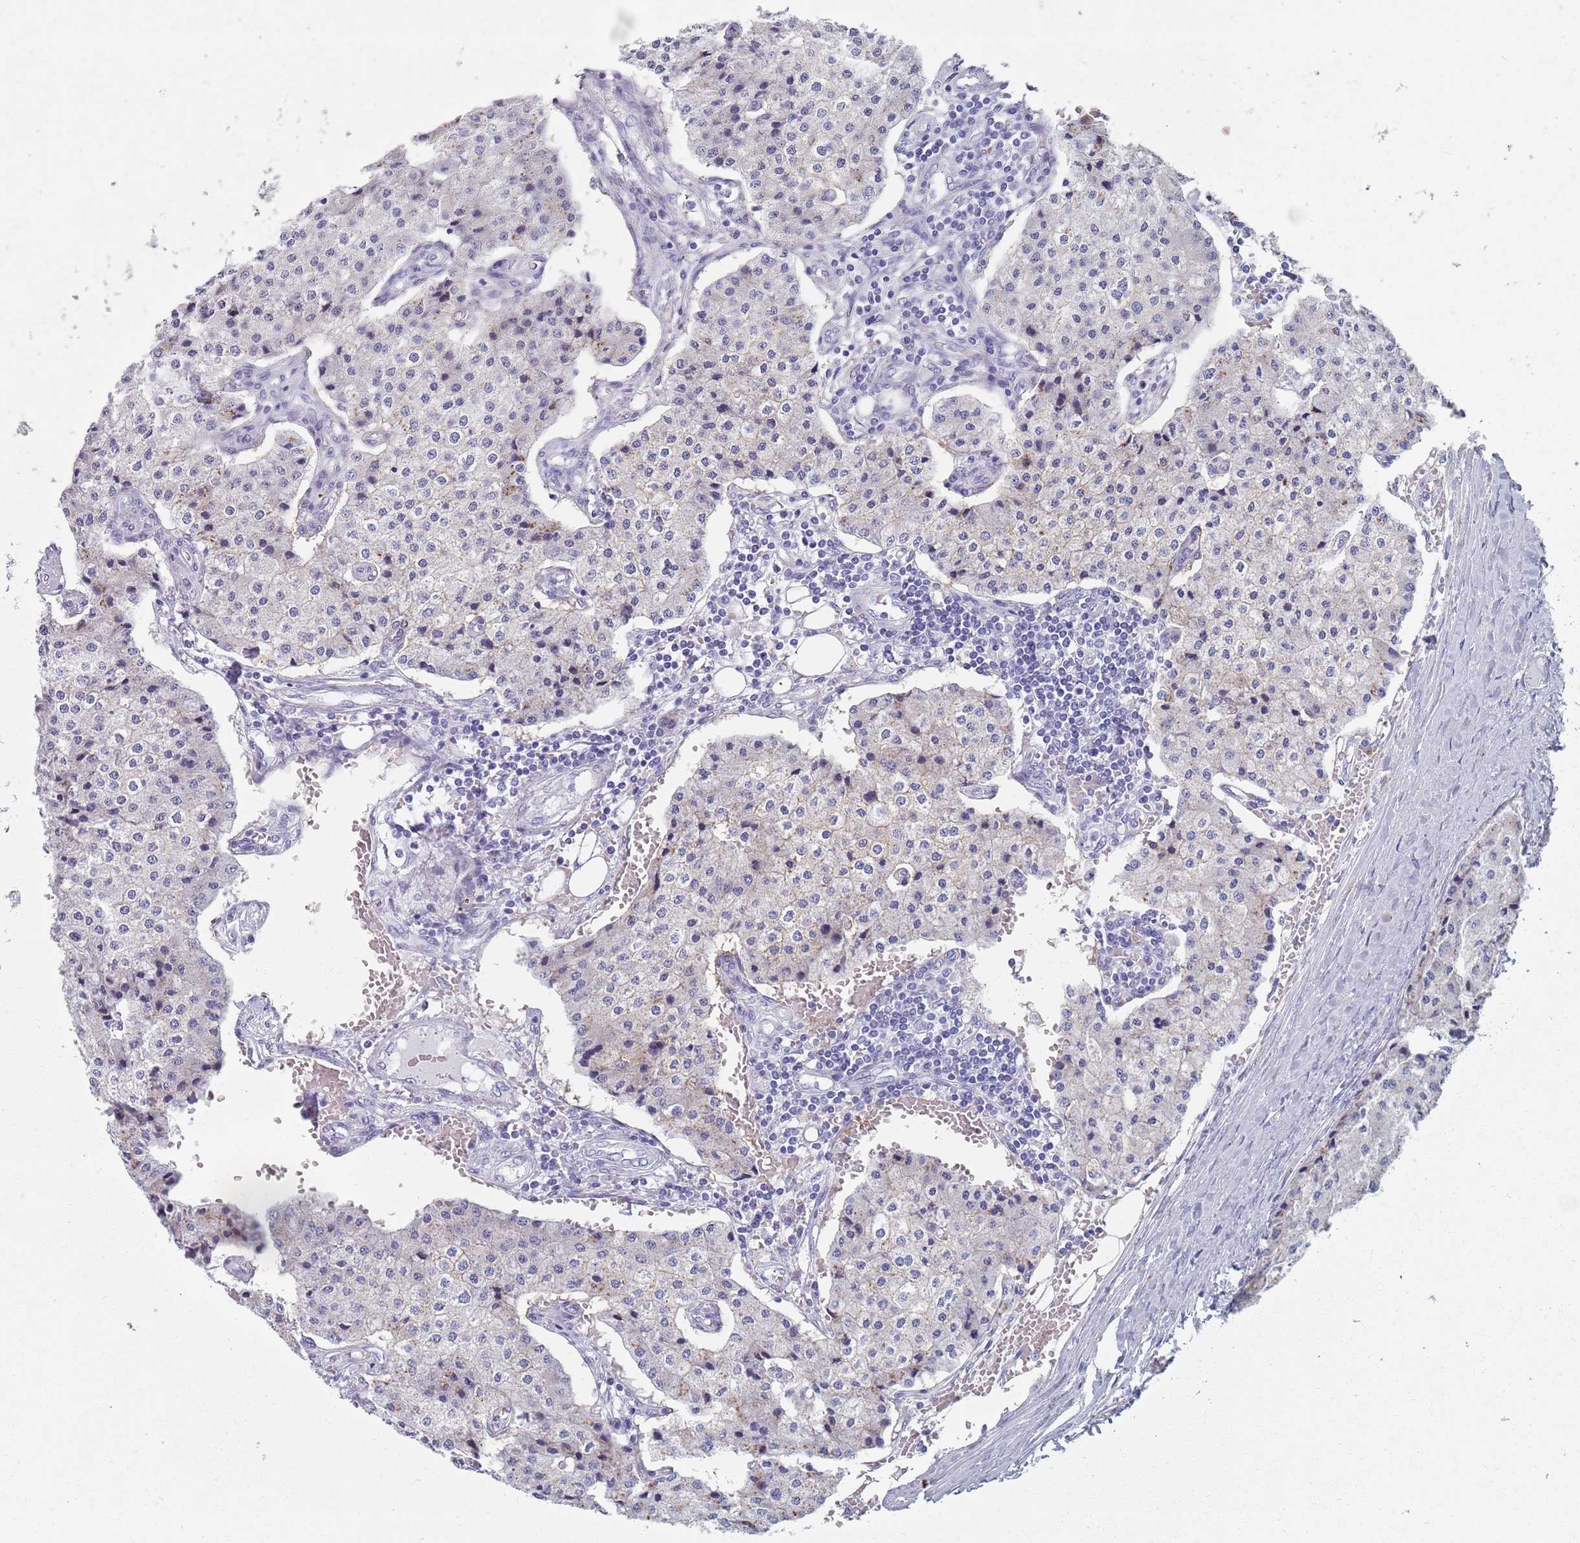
{"staining": {"intensity": "negative", "quantity": "none", "location": "none"}, "tissue": "carcinoid", "cell_type": "Tumor cells", "image_type": "cancer", "snomed": [{"axis": "morphology", "description": "Carcinoid, malignant, NOS"}, {"axis": "topography", "description": "Colon"}], "caption": "Tumor cells are negative for brown protein staining in carcinoid. Brightfield microscopy of immunohistochemistry stained with DAB (brown) and hematoxylin (blue), captured at high magnification.", "gene": "PLOD1", "patient": {"sex": "female", "age": 52}}